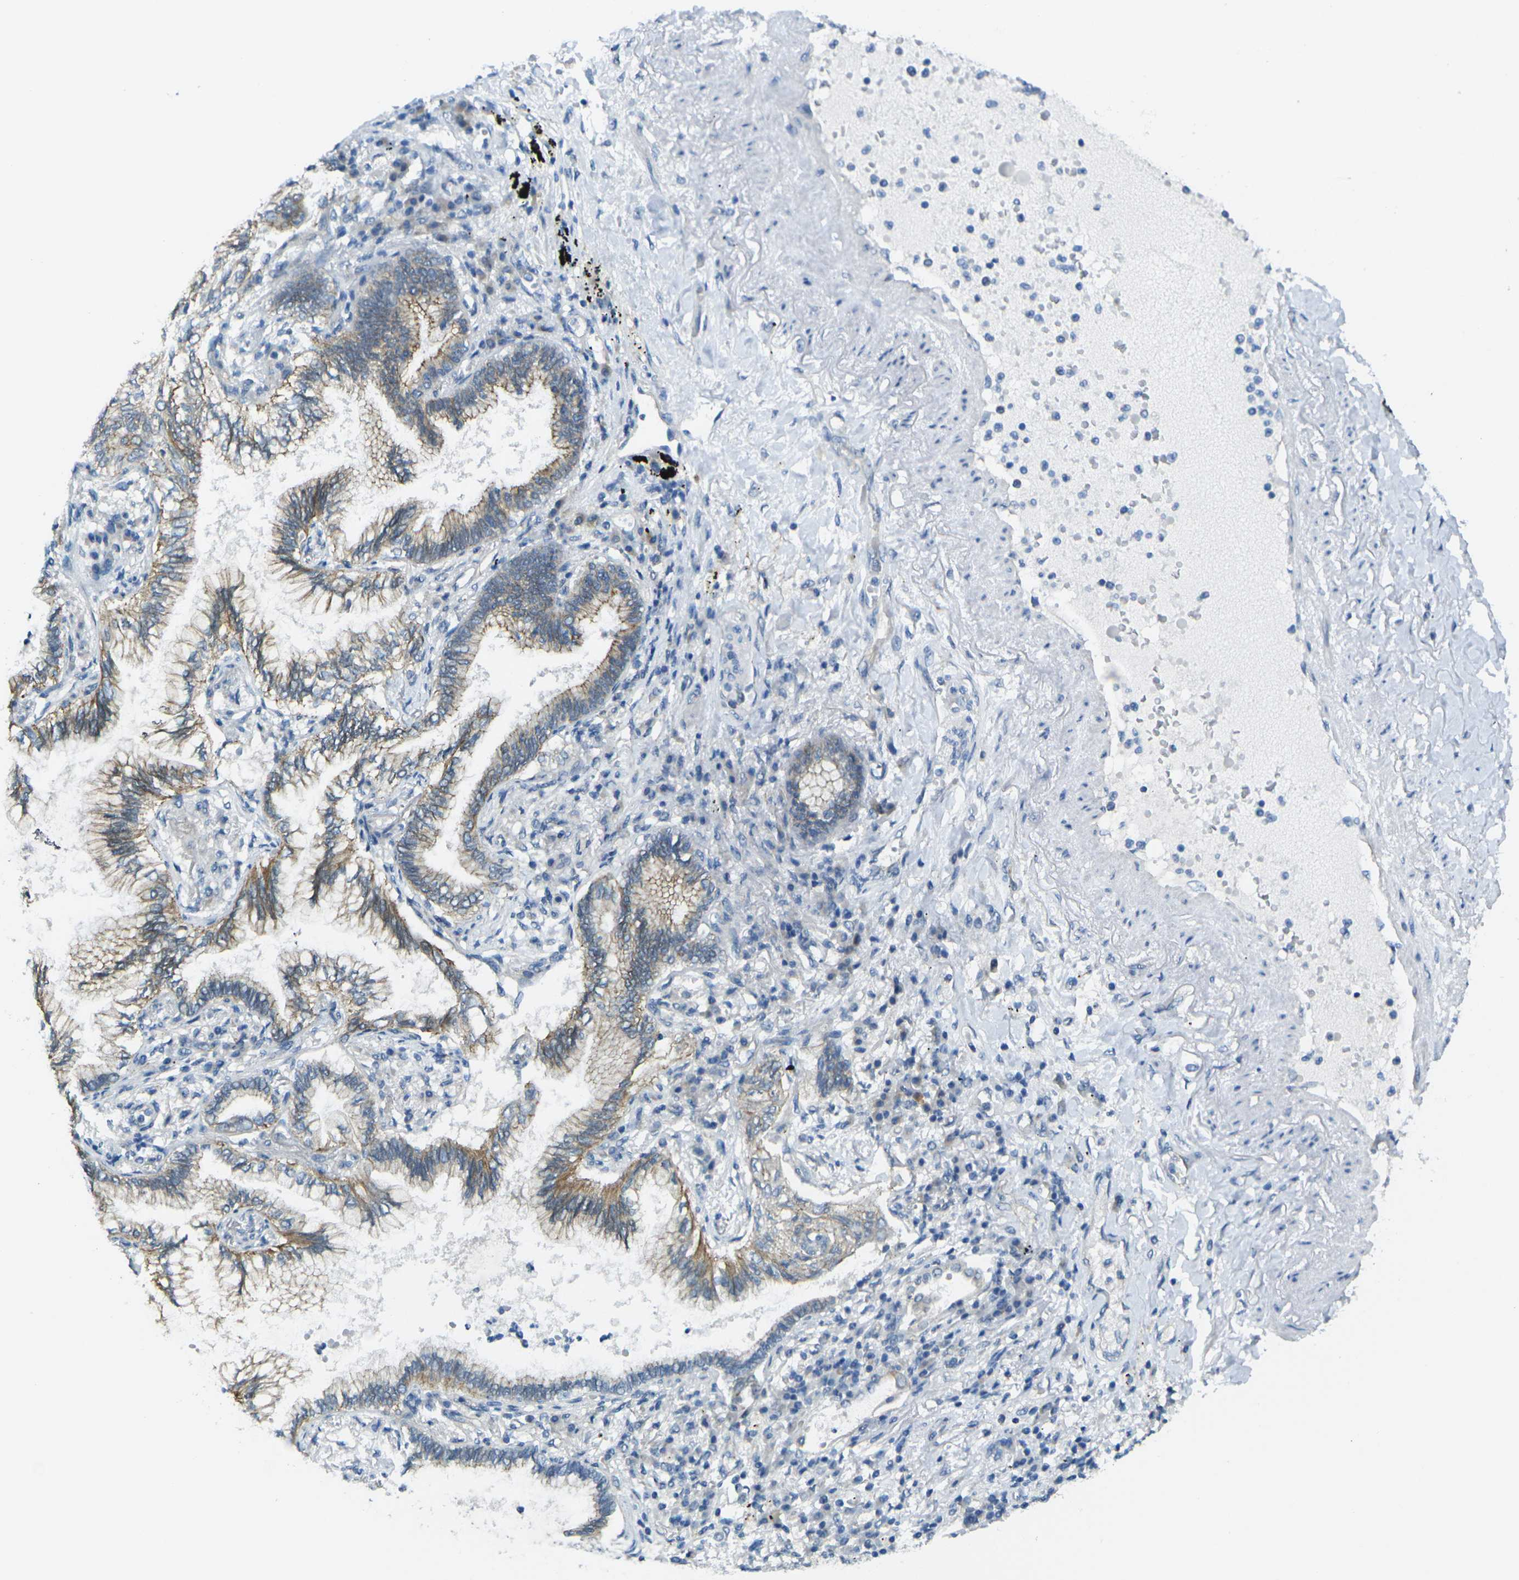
{"staining": {"intensity": "moderate", "quantity": "<25%", "location": "cytoplasmic/membranous"}, "tissue": "lung cancer", "cell_type": "Tumor cells", "image_type": "cancer", "snomed": [{"axis": "morphology", "description": "Normal tissue, NOS"}, {"axis": "morphology", "description": "Adenocarcinoma, NOS"}, {"axis": "topography", "description": "Bronchus"}, {"axis": "topography", "description": "Lung"}], "caption": "Moderate cytoplasmic/membranous staining for a protein is identified in about <25% of tumor cells of lung cancer (adenocarcinoma) using immunohistochemistry (IHC).", "gene": "RHBDD1", "patient": {"sex": "female", "age": 70}}